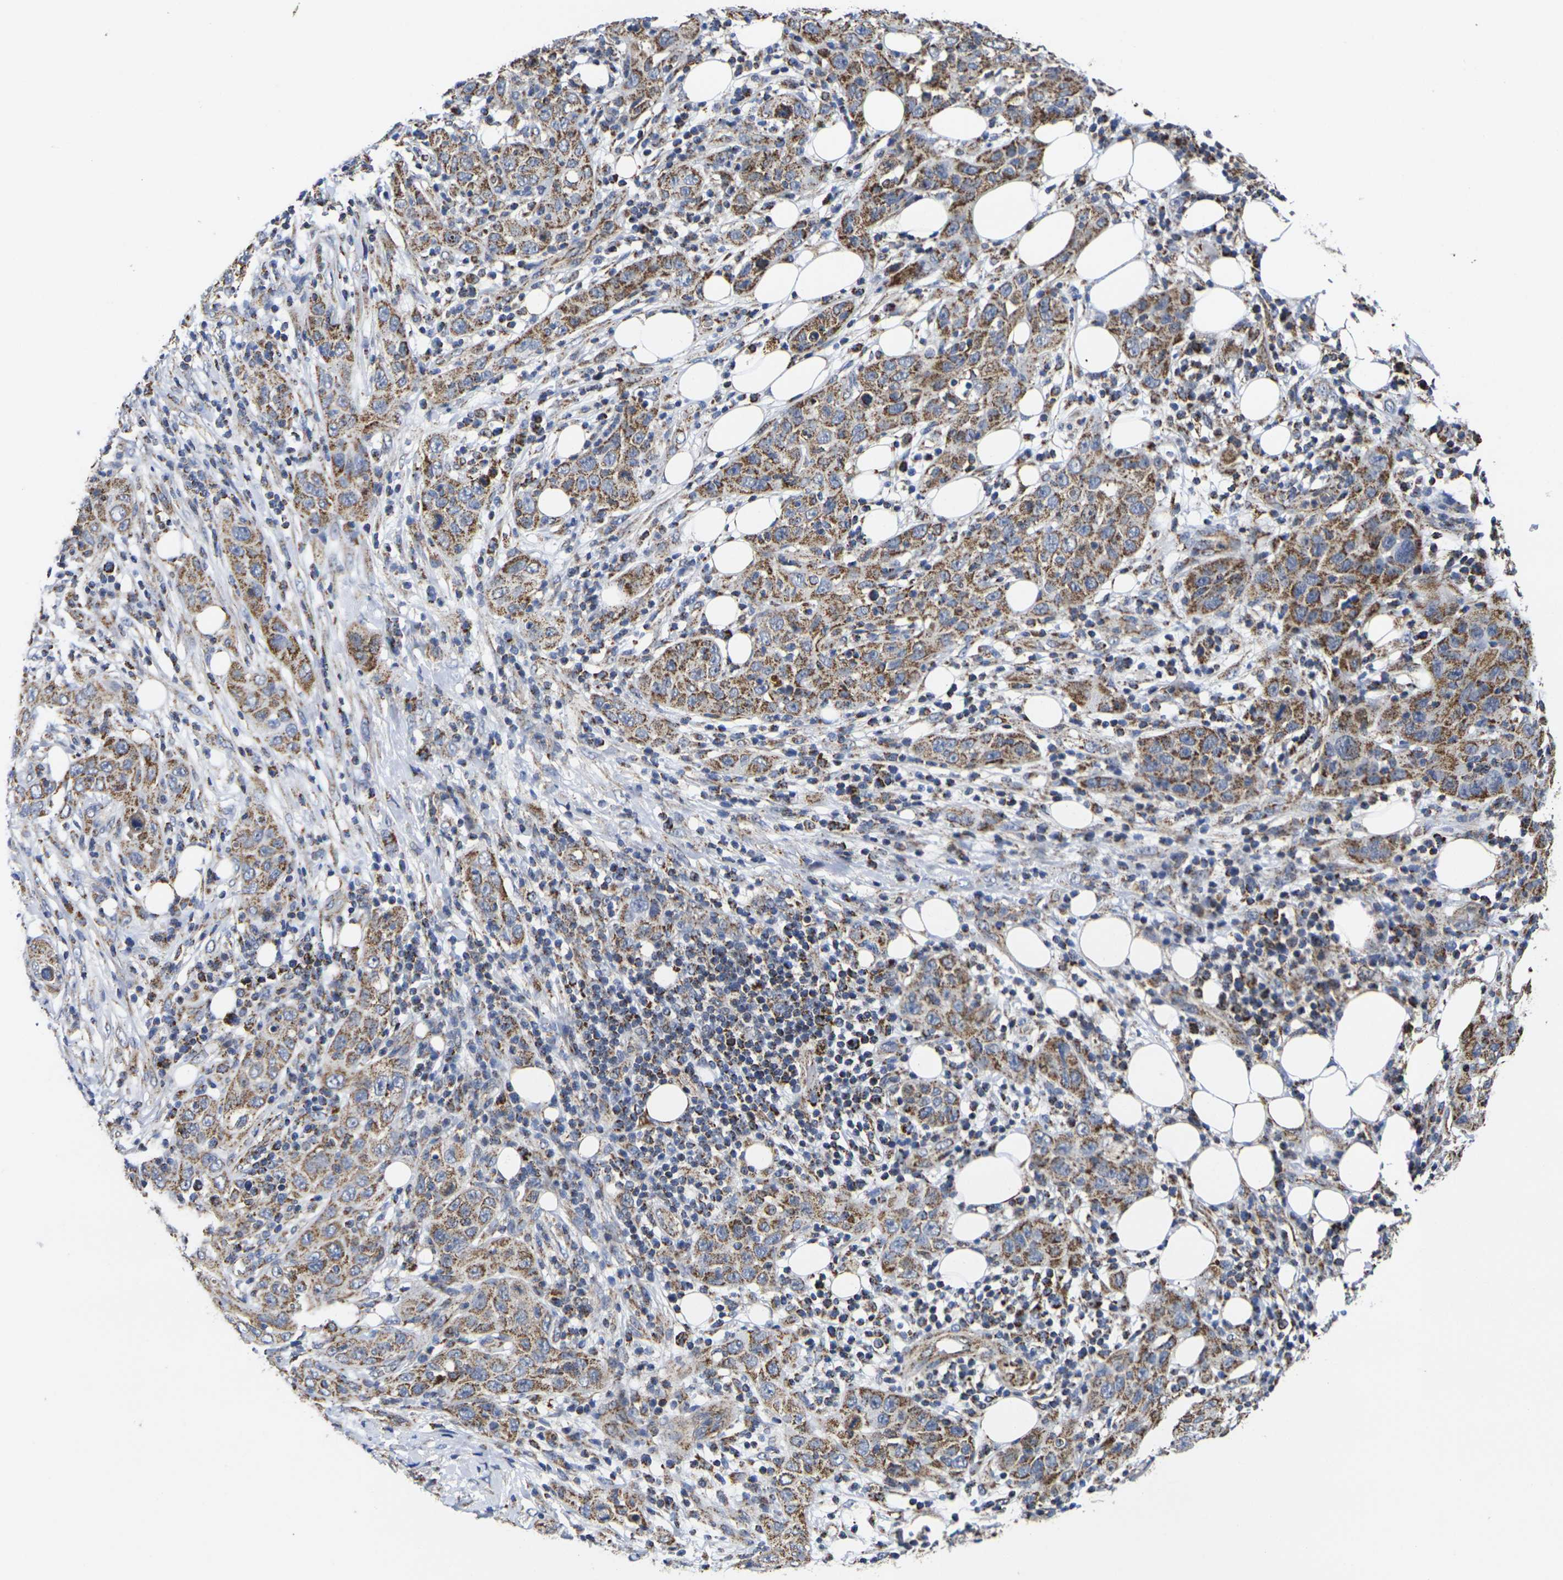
{"staining": {"intensity": "strong", "quantity": ">75%", "location": "cytoplasmic/membranous"}, "tissue": "skin cancer", "cell_type": "Tumor cells", "image_type": "cancer", "snomed": [{"axis": "morphology", "description": "Squamous cell carcinoma, NOS"}, {"axis": "topography", "description": "Skin"}], "caption": "Immunohistochemical staining of skin squamous cell carcinoma reveals high levels of strong cytoplasmic/membranous expression in approximately >75% of tumor cells. Using DAB (3,3'-diaminobenzidine) (brown) and hematoxylin (blue) stains, captured at high magnification using brightfield microscopy.", "gene": "P2RY11", "patient": {"sex": "female", "age": 88}}